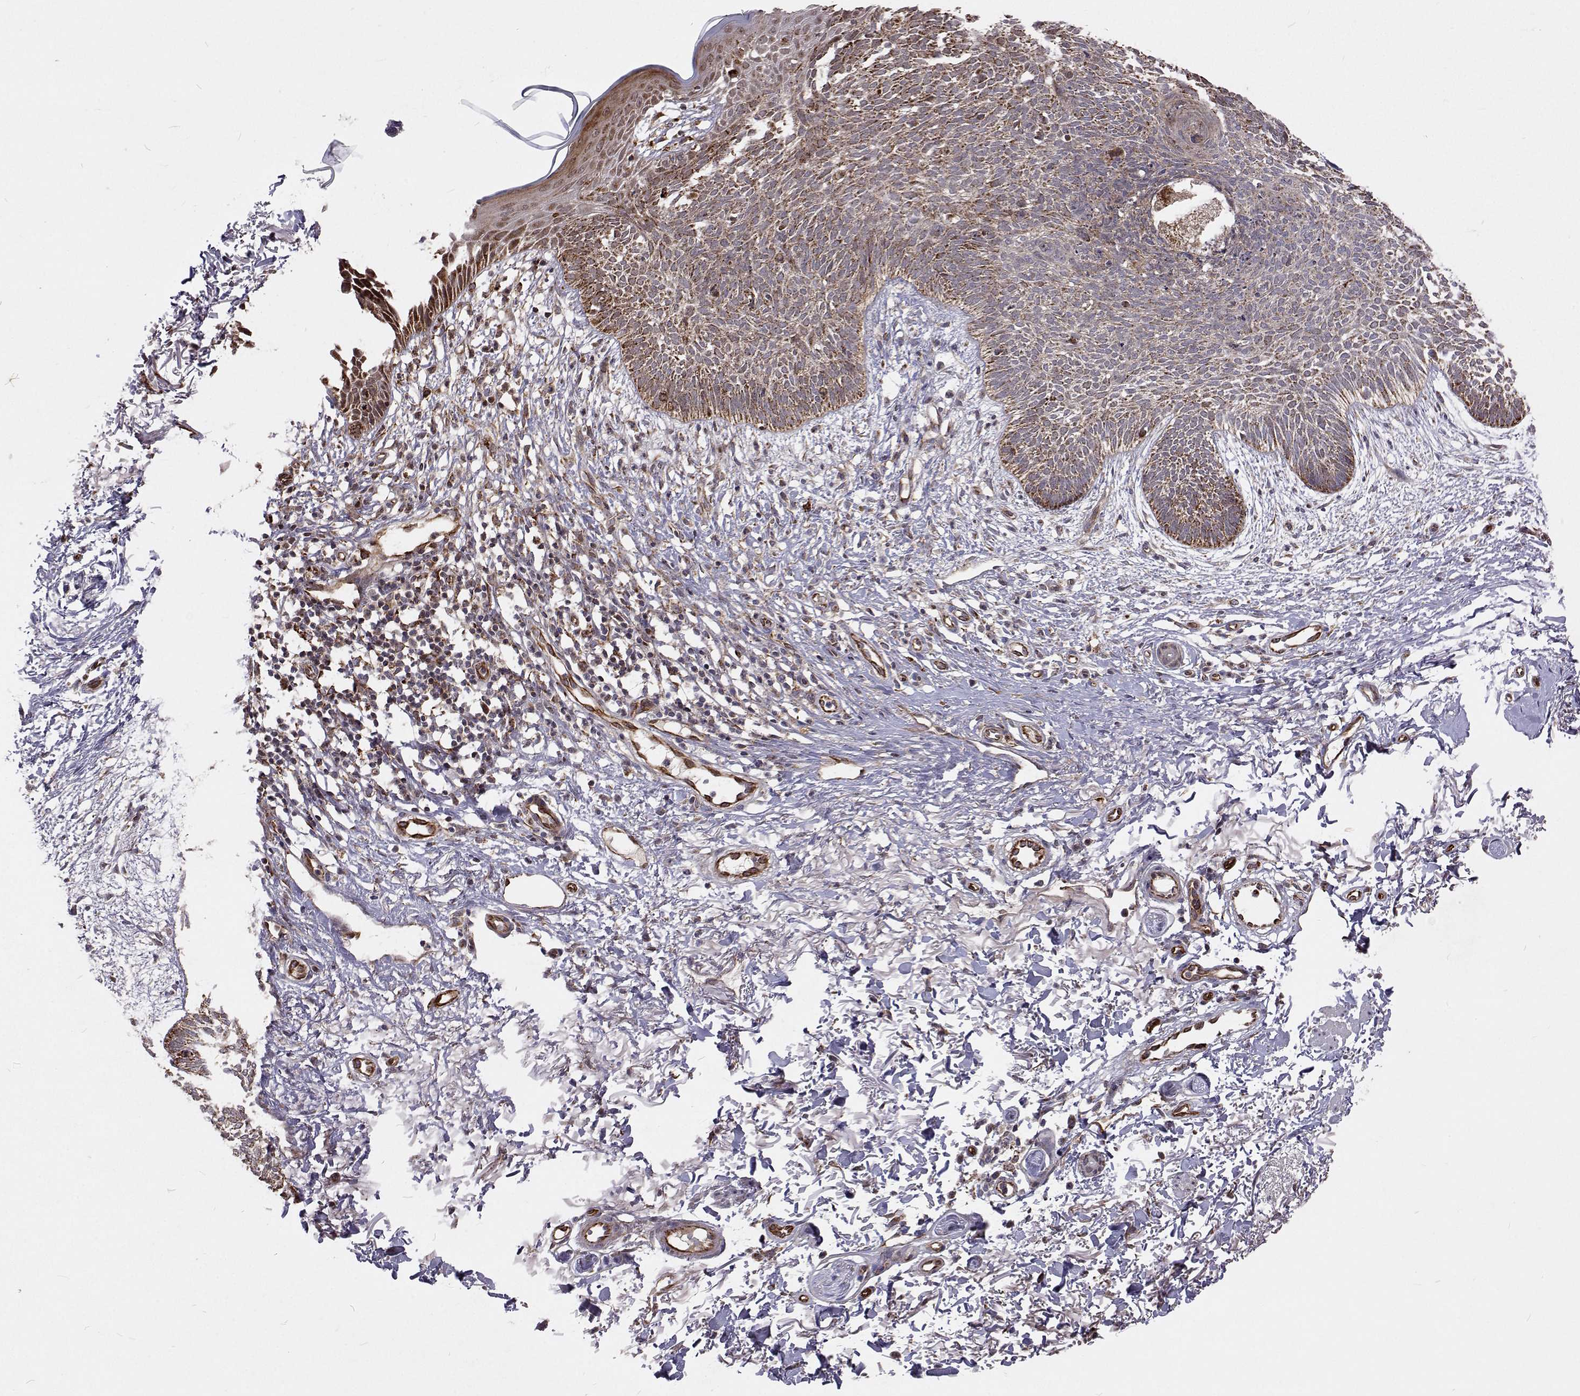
{"staining": {"intensity": "moderate", "quantity": "25%-75%", "location": "cytoplasmic/membranous"}, "tissue": "skin cancer", "cell_type": "Tumor cells", "image_type": "cancer", "snomed": [{"axis": "morphology", "description": "Basal cell carcinoma"}, {"axis": "topography", "description": "Skin"}], "caption": "Basal cell carcinoma (skin) stained with immunohistochemistry (IHC) demonstrates moderate cytoplasmic/membranous positivity in about 25%-75% of tumor cells. (brown staining indicates protein expression, while blue staining denotes nuclei).", "gene": "DHTKD1", "patient": {"sex": "female", "age": 84}}